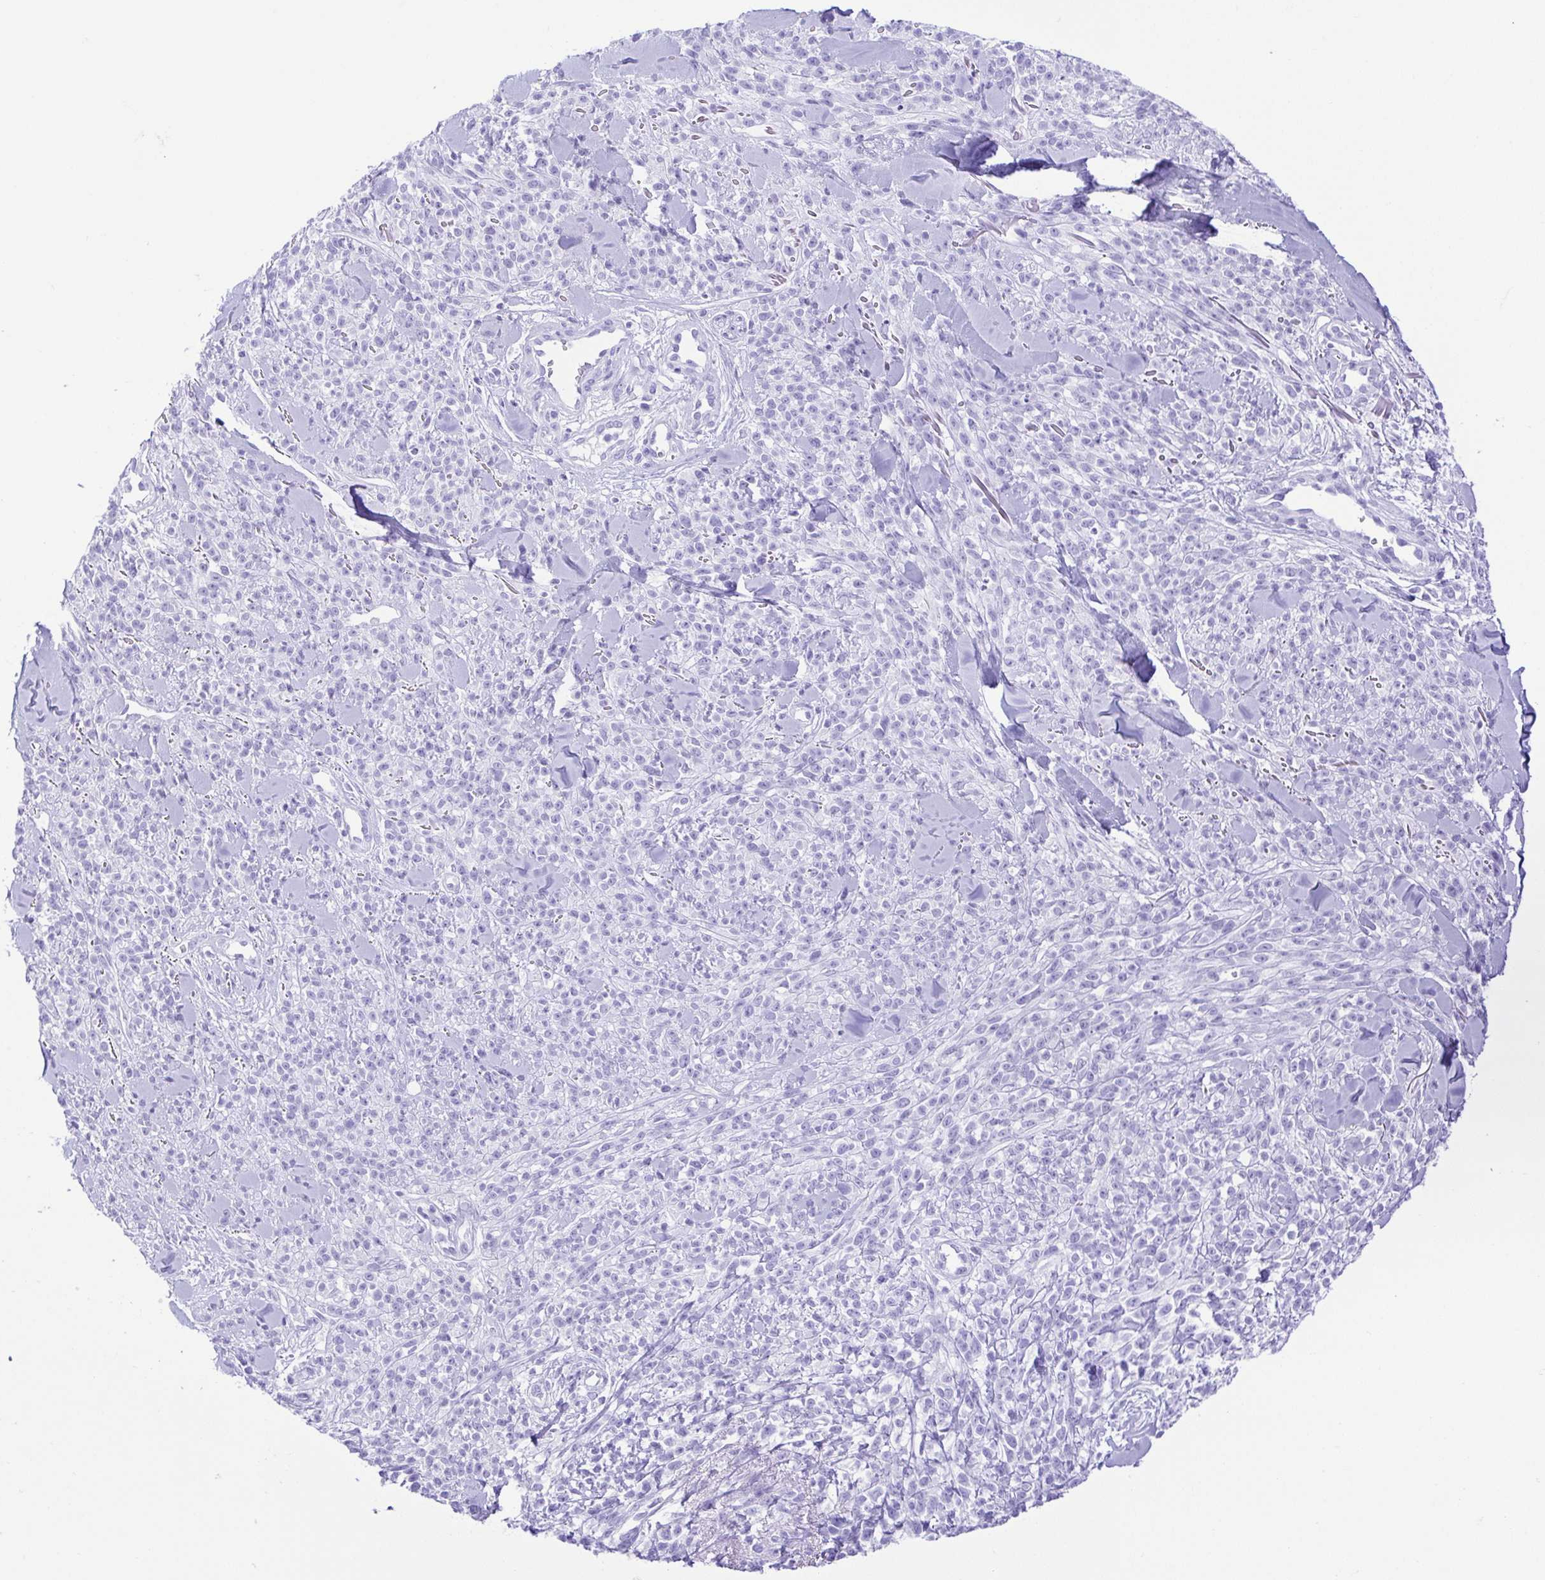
{"staining": {"intensity": "negative", "quantity": "none", "location": "none"}, "tissue": "melanoma", "cell_type": "Tumor cells", "image_type": "cancer", "snomed": [{"axis": "morphology", "description": "Malignant melanoma, NOS"}, {"axis": "topography", "description": "Skin"}, {"axis": "topography", "description": "Skin of trunk"}], "caption": "High magnification brightfield microscopy of melanoma stained with DAB (3,3'-diaminobenzidine) (brown) and counterstained with hematoxylin (blue): tumor cells show no significant positivity.", "gene": "CDSN", "patient": {"sex": "male", "age": 74}}